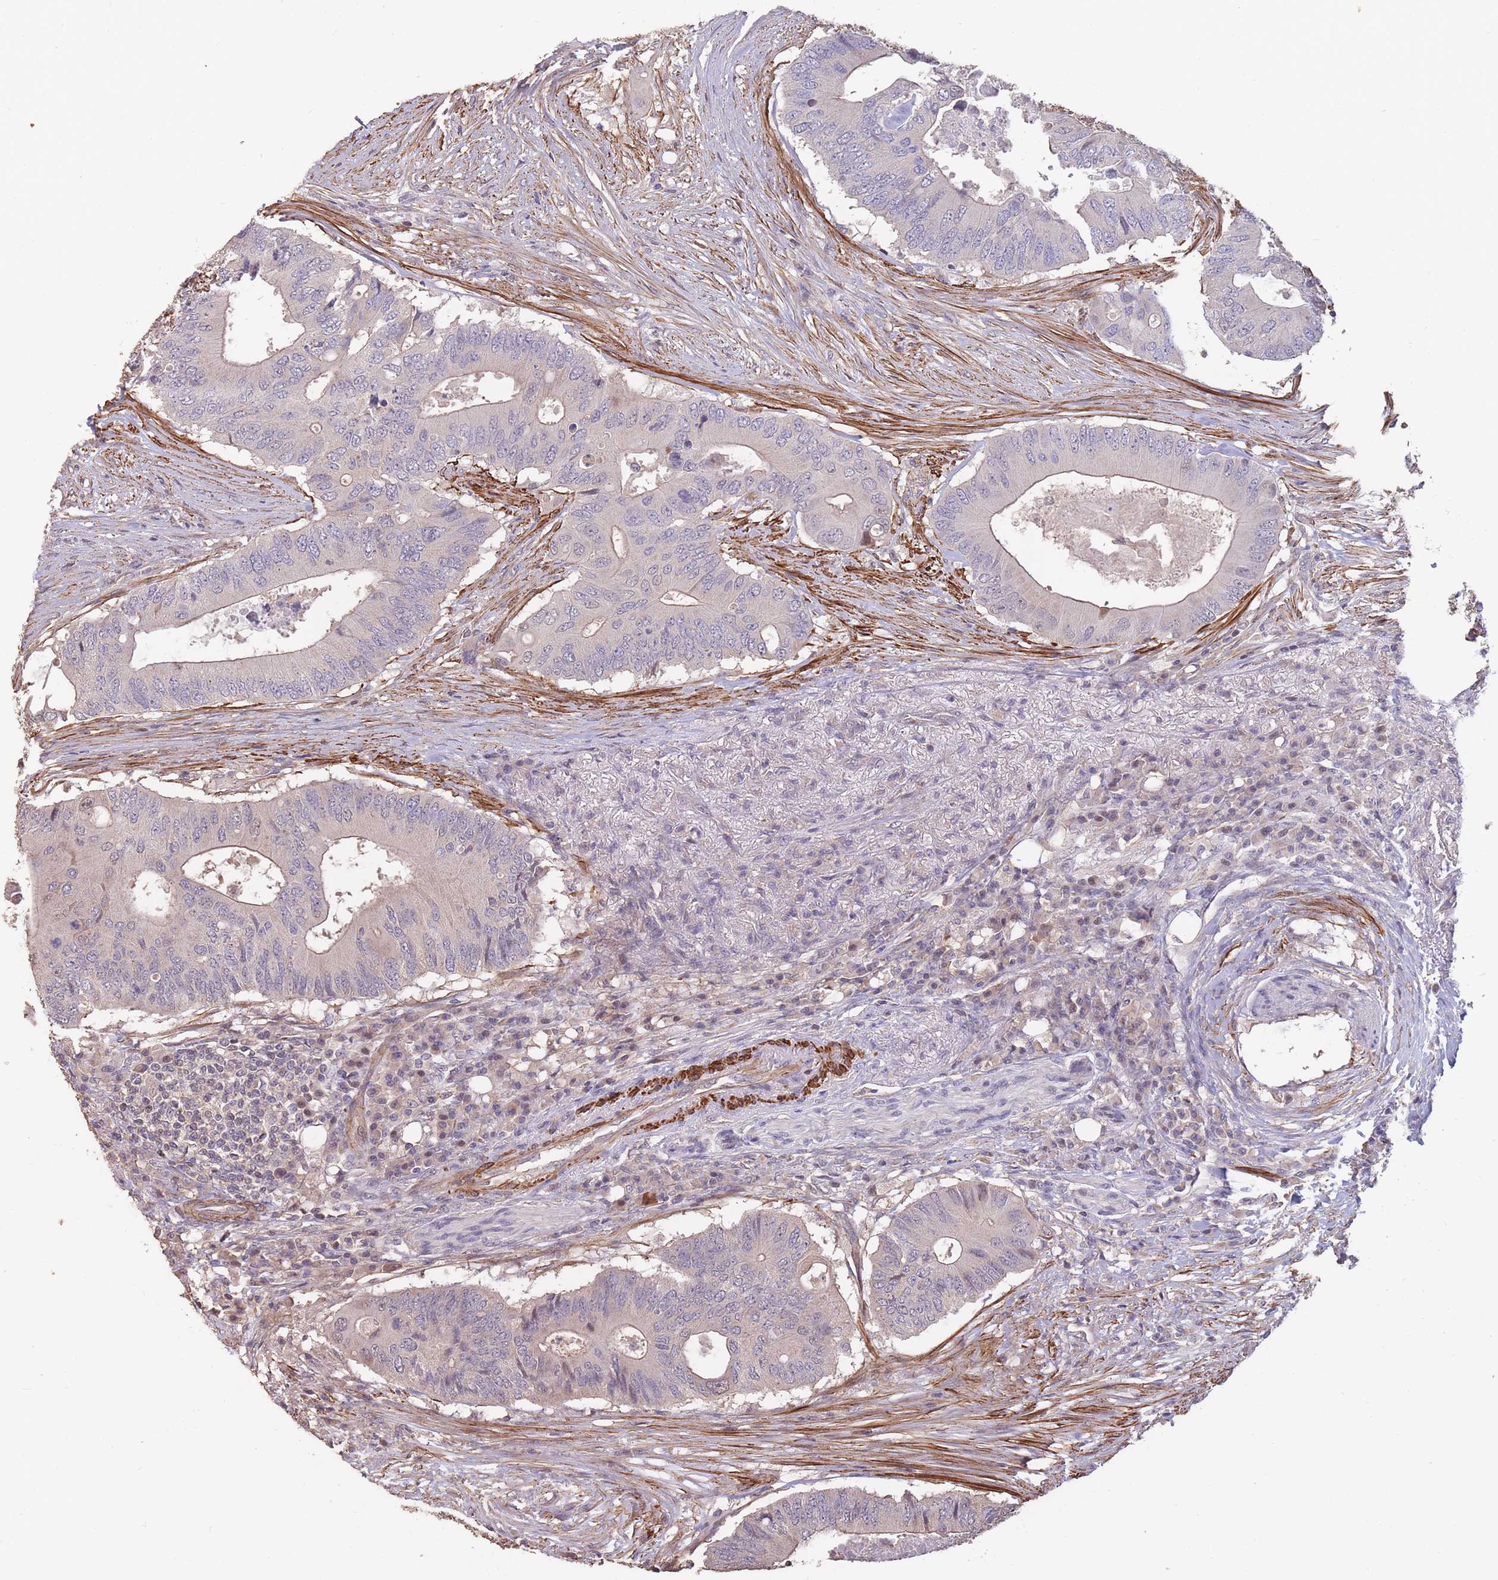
{"staining": {"intensity": "weak", "quantity": "<25%", "location": "cytoplasmic/membranous"}, "tissue": "colorectal cancer", "cell_type": "Tumor cells", "image_type": "cancer", "snomed": [{"axis": "morphology", "description": "Adenocarcinoma, NOS"}, {"axis": "topography", "description": "Colon"}], "caption": "Human colorectal cancer (adenocarcinoma) stained for a protein using IHC exhibits no expression in tumor cells.", "gene": "NLRC4", "patient": {"sex": "male", "age": 71}}